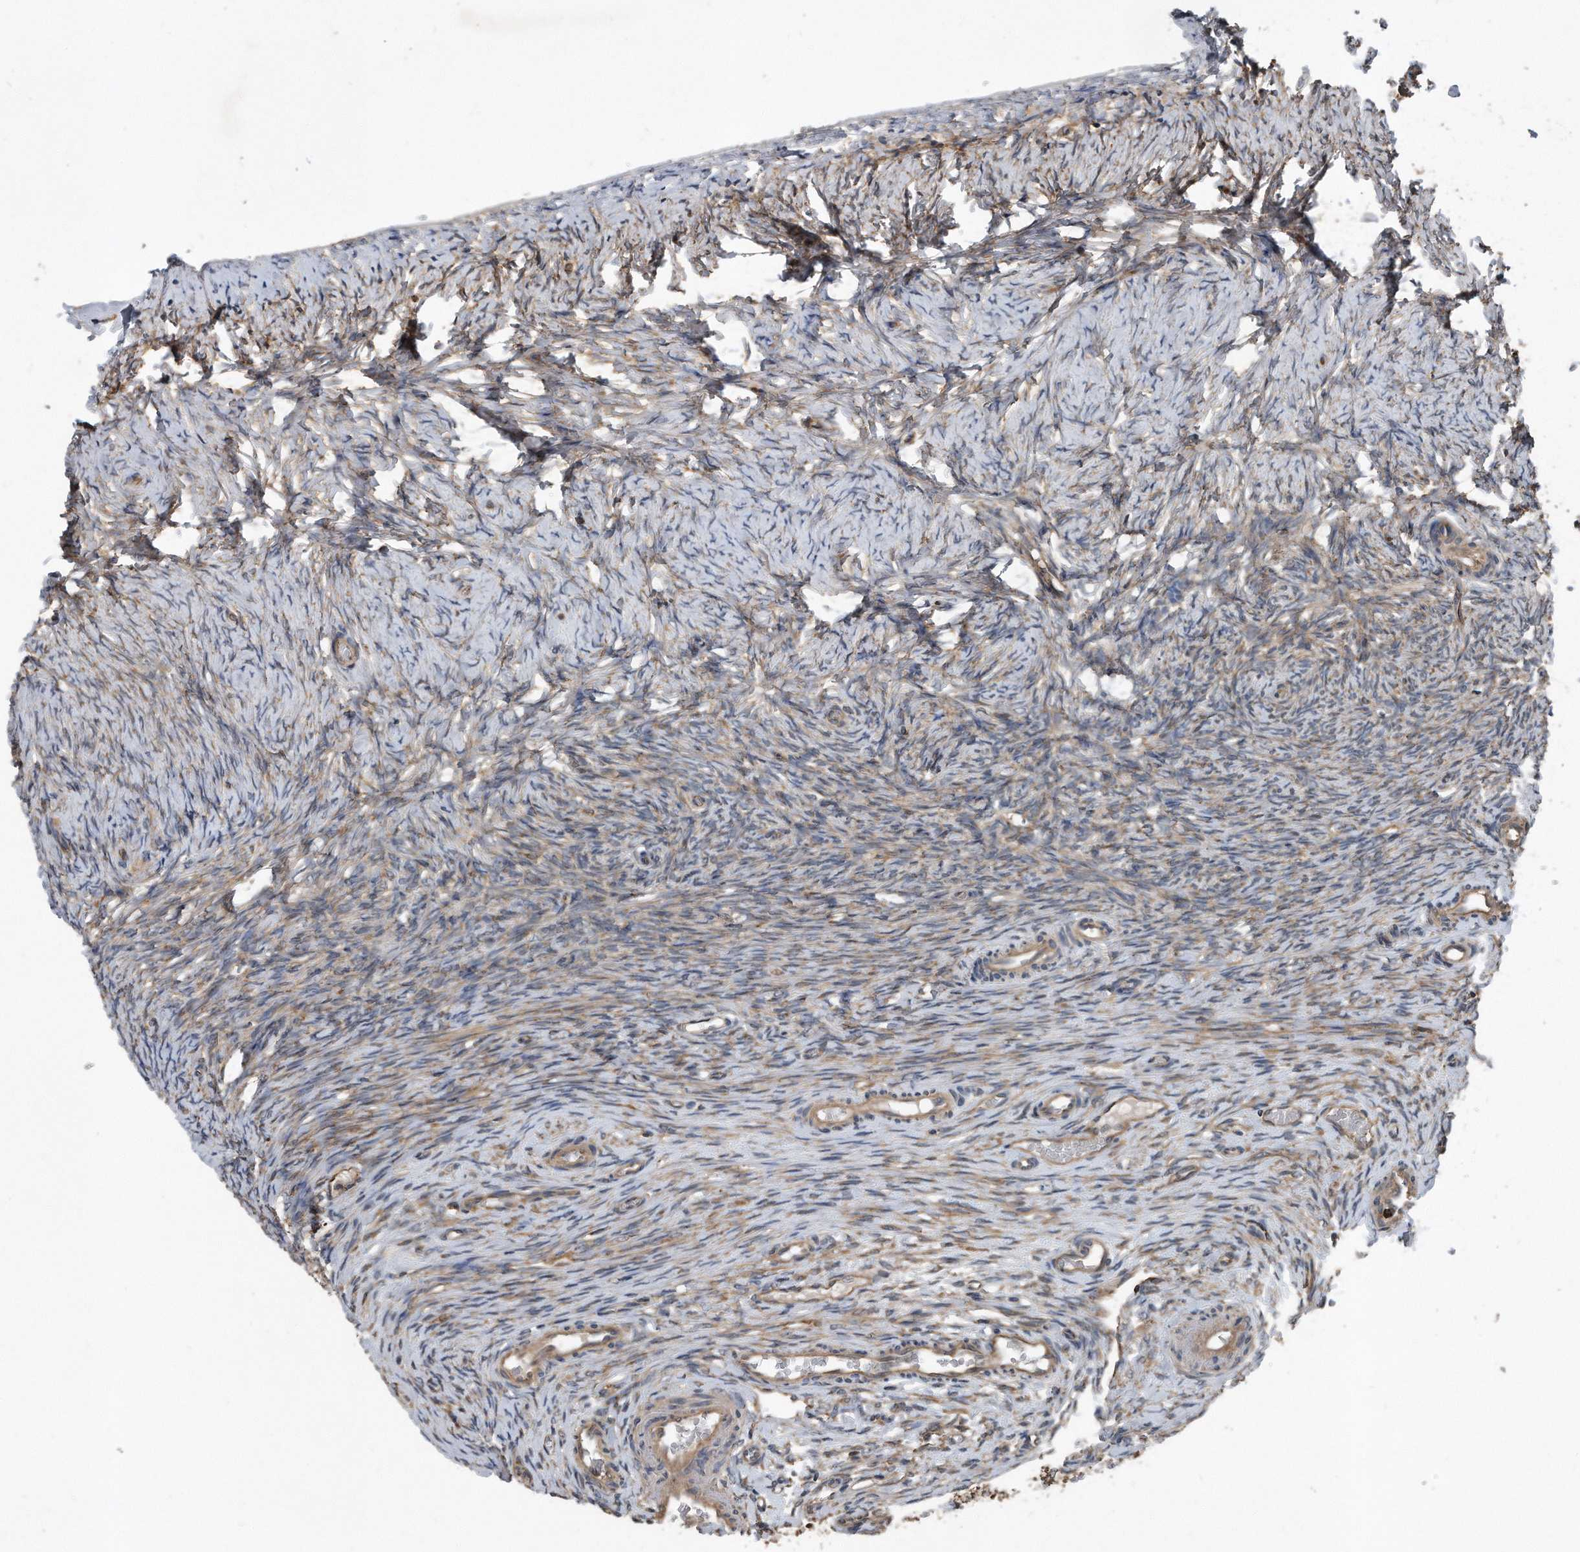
{"staining": {"intensity": "weak", "quantity": "25%-75%", "location": "cytoplasmic/membranous"}, "tissue": "ovary", "cell_type": "Ovarian stroma cells", "image_type": "normal", "snomed": [{"axis": "morphology", "description": "Adenocarcinoma, NOS"}, {"axis": "topography", "description": "Endometrium"}], "caption": "Weak cytoplasmic/membranous staining is appreciated in approximately 25%-75% of ovarian stroma cells in benign ovary.", "gene": "FAM136A", "patient": {"sex": "female", "age": 32}}